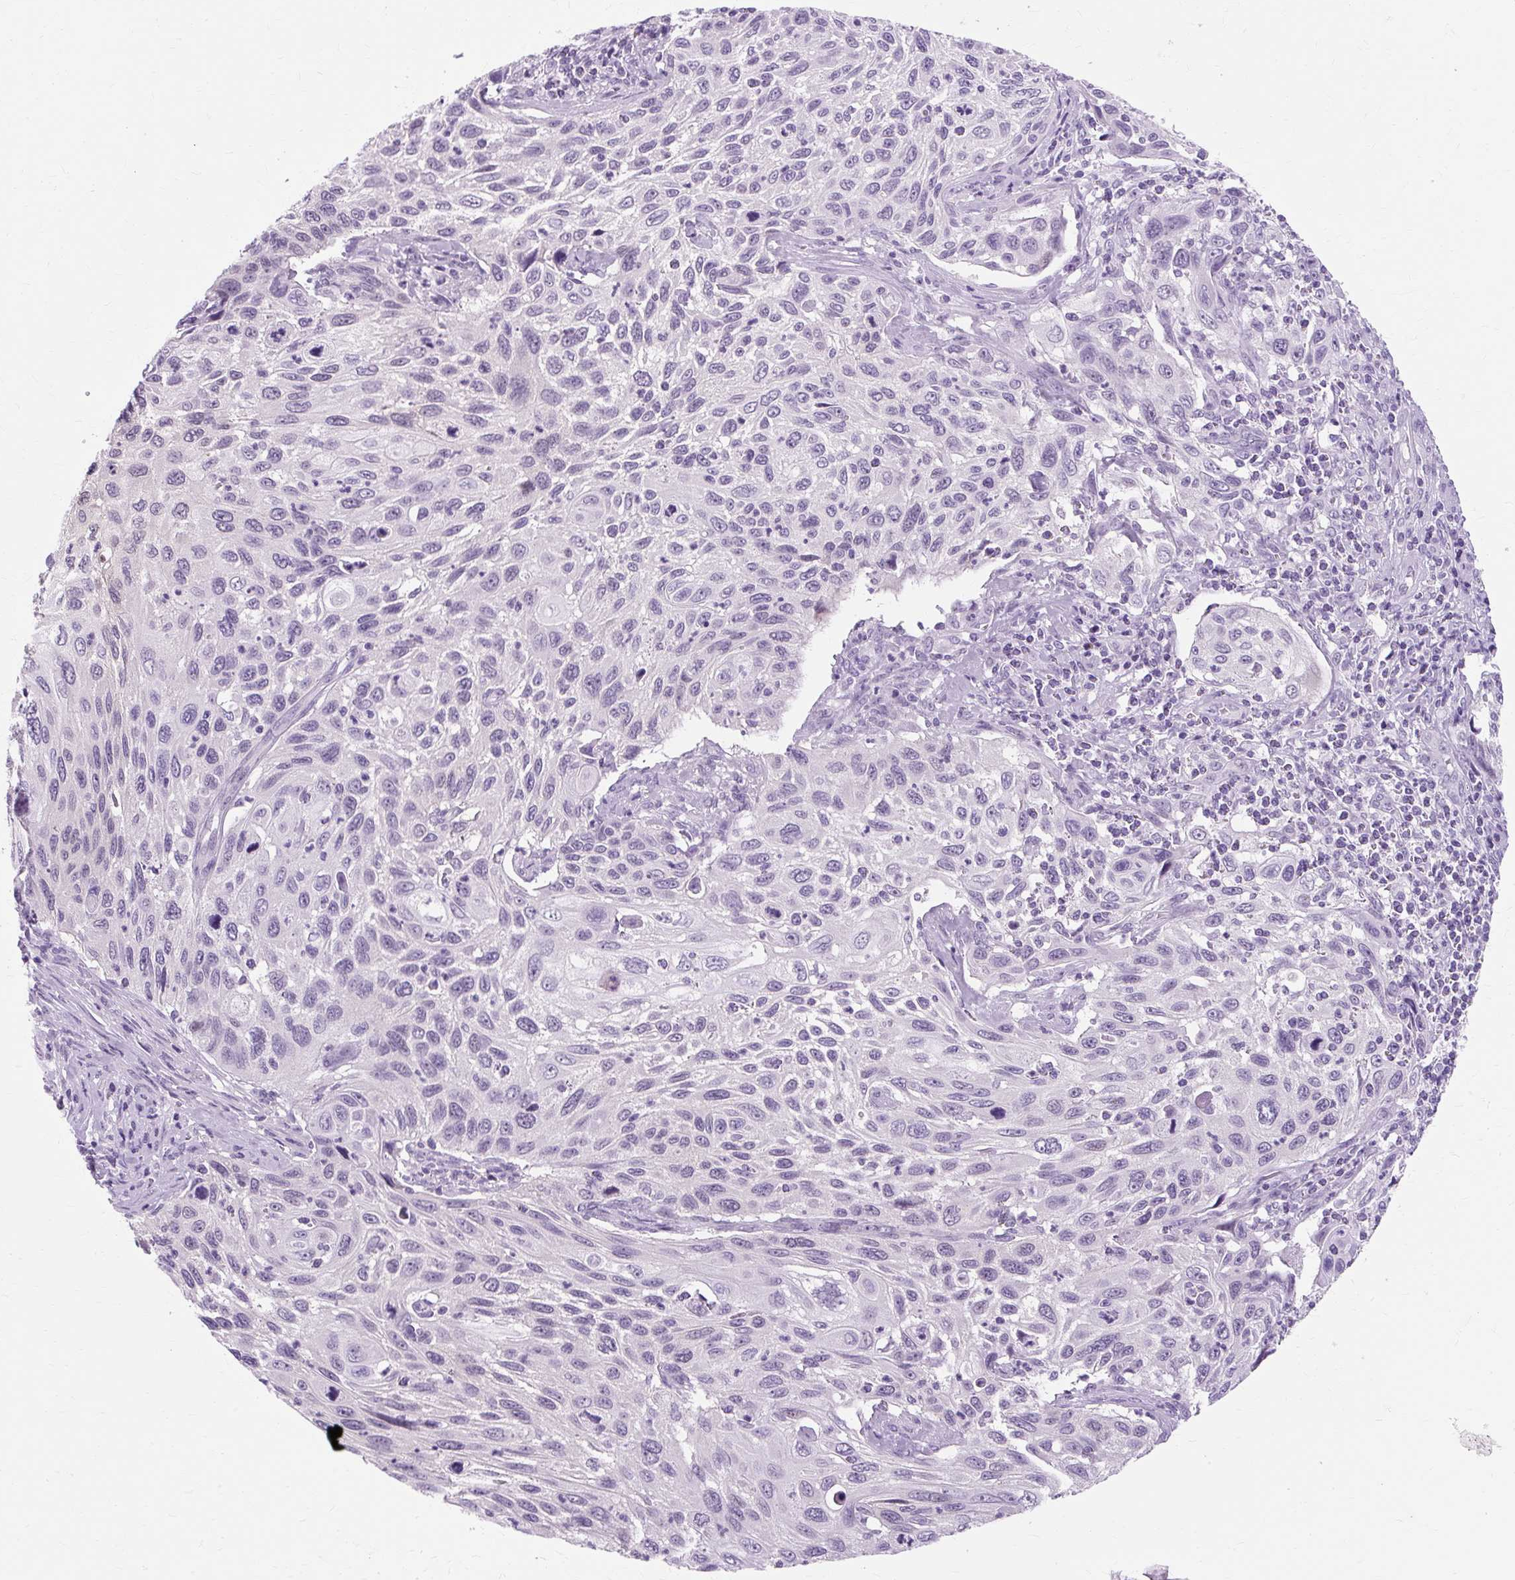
{"staining": {"intensity": "negative", "quantity": "none", "location": "none"}, "tissue": "cervical cancer", "cell_type": "Tumor cells", "image_type": "cancer", "snomed": [{"axis": "morphology", "description": "Squamous cell carcinoma, NOS"}, {"axis": "topography", "description": "Cervix"}], "caption": "Tumor cells are negative for protein expression in human cervical cancer (squamous cell carcinoma).", "gene": "RYBP", "patient": {"sex": "female", "age": 70}}